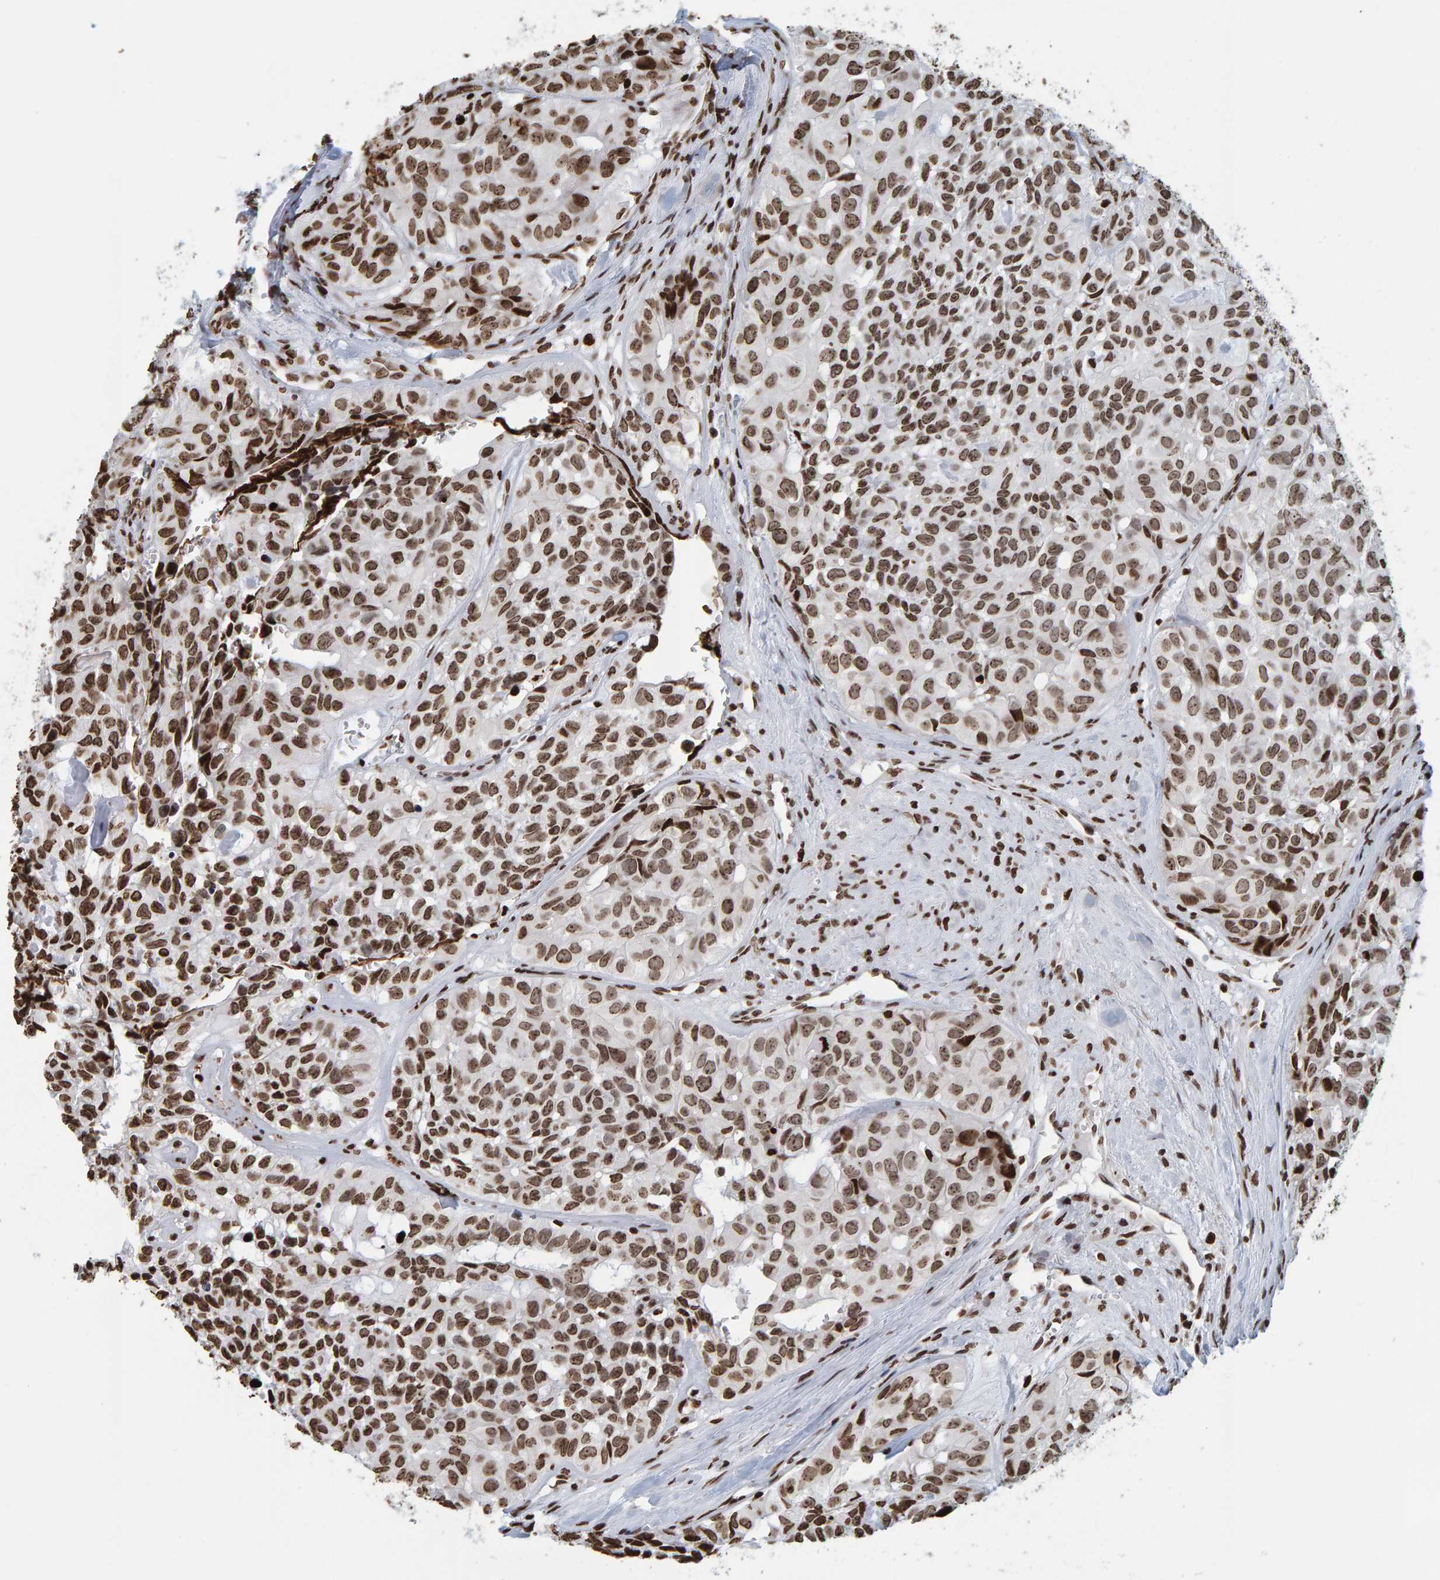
{"staining": {"intensity": "moderate", "quantity": ">75%", "location": "nuclear"}, "tissue": "head and neck cancer", "cell_type": "Tumor cells", "image_type": "cancer", "snomed": [{"axis": "morphology", "description": "Adenocarcinoma, NOS"}, {"axis": "topography", "description": "Salivary gland, NOS"}, {"axis": "topography", "description": "Head-Neck"}], "caption": "Immunohistochemistry photomicrograph of neoplastic tissue: human head and neck cancer stained using immunohistochemistry (IHC) exhibits medium levels of moderate protein expression localized specifically in the nuclear of tumor cells, appearing as a nuclear brown color.", "gene": "BRF2", "patient": {"sex": "female", "age": 76}}